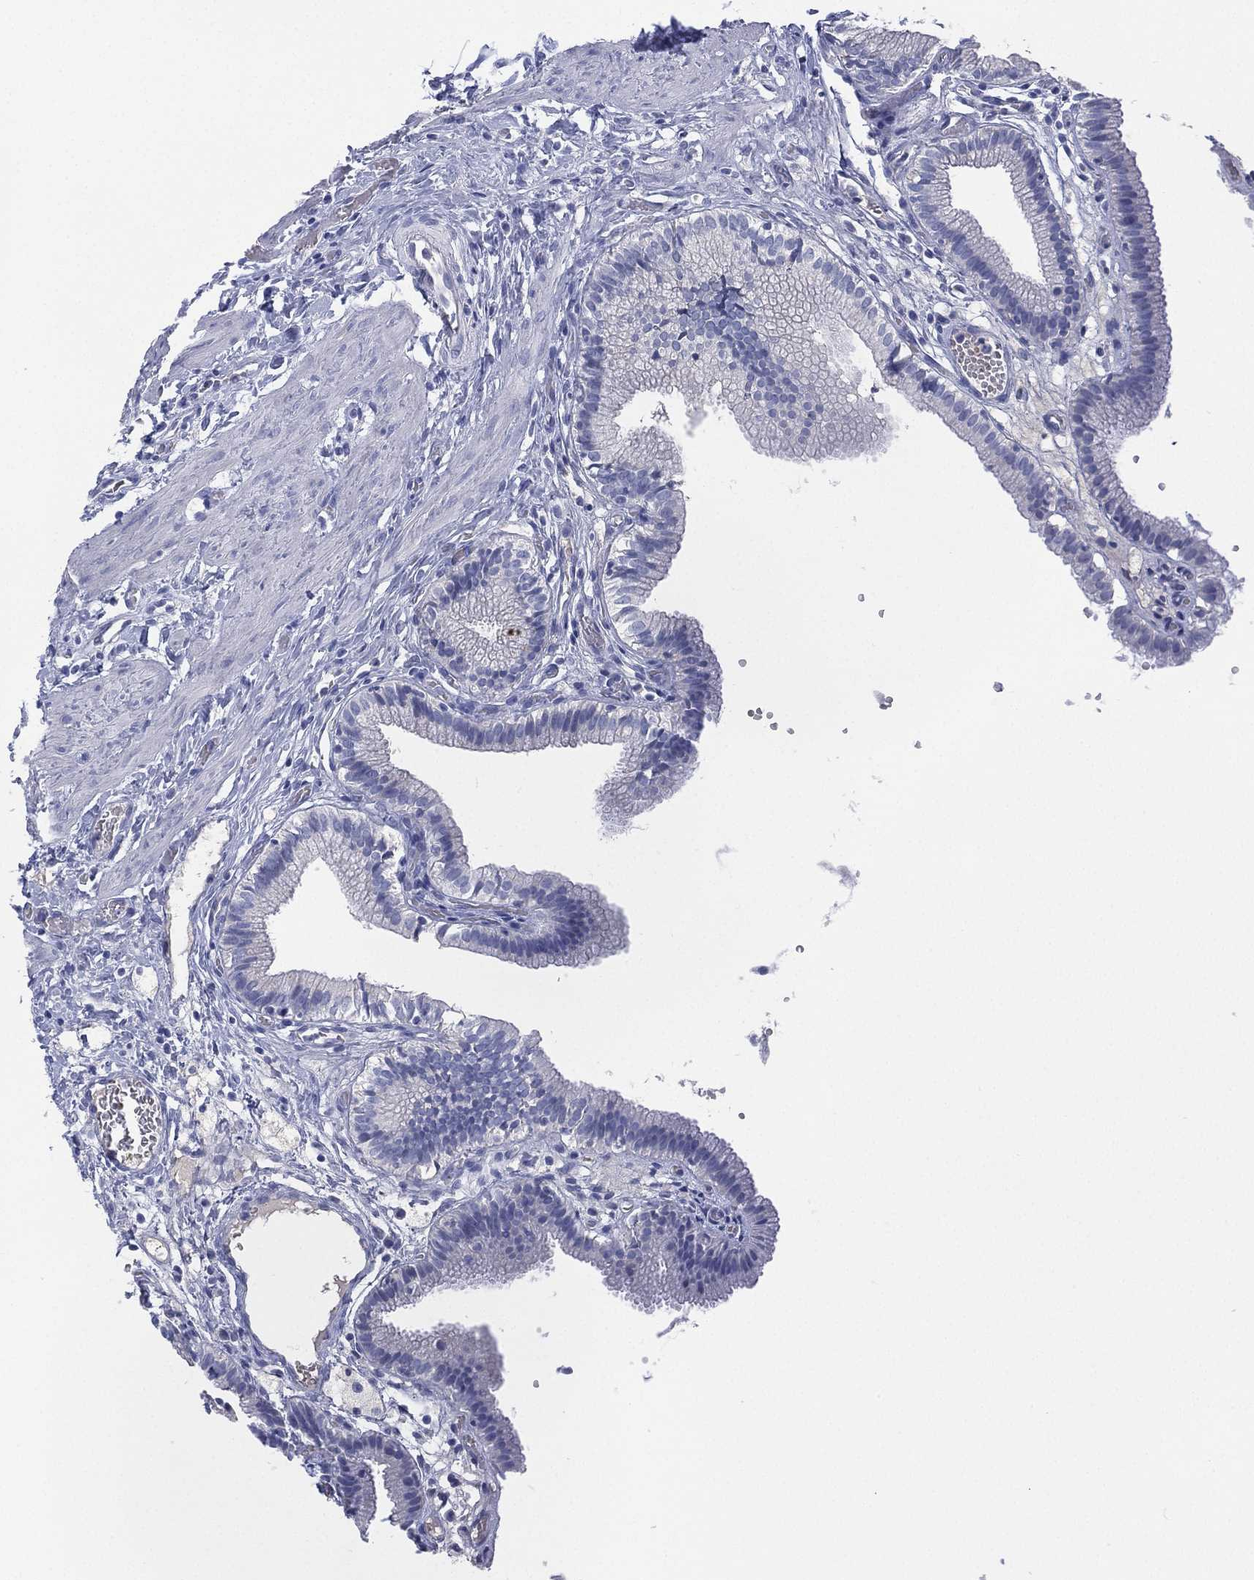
{"staining": {"intensity": "negative", "quantity": "none", "location": "none"}, "tissue": "gallbladder", "cell_type": "Glandular cells", "image_type": "normal", "snomed": [{"axis": "morphology", "description": "Normal tissue, NOS"}, {"axis": "topography", "description": "Gallbladder"}], "caption": "A high-resolution image shows IHC staining of unremarkable gallbladder, which reveals no significant positivity in glandular cells. The staining is performed using DAB (3,3'-diaminobenzidine) brown chromogen with nuclei counter-stained in using hematoxylin.", "gene": "CYP2D6", "patient": {"sex": "female", "age": 24}}